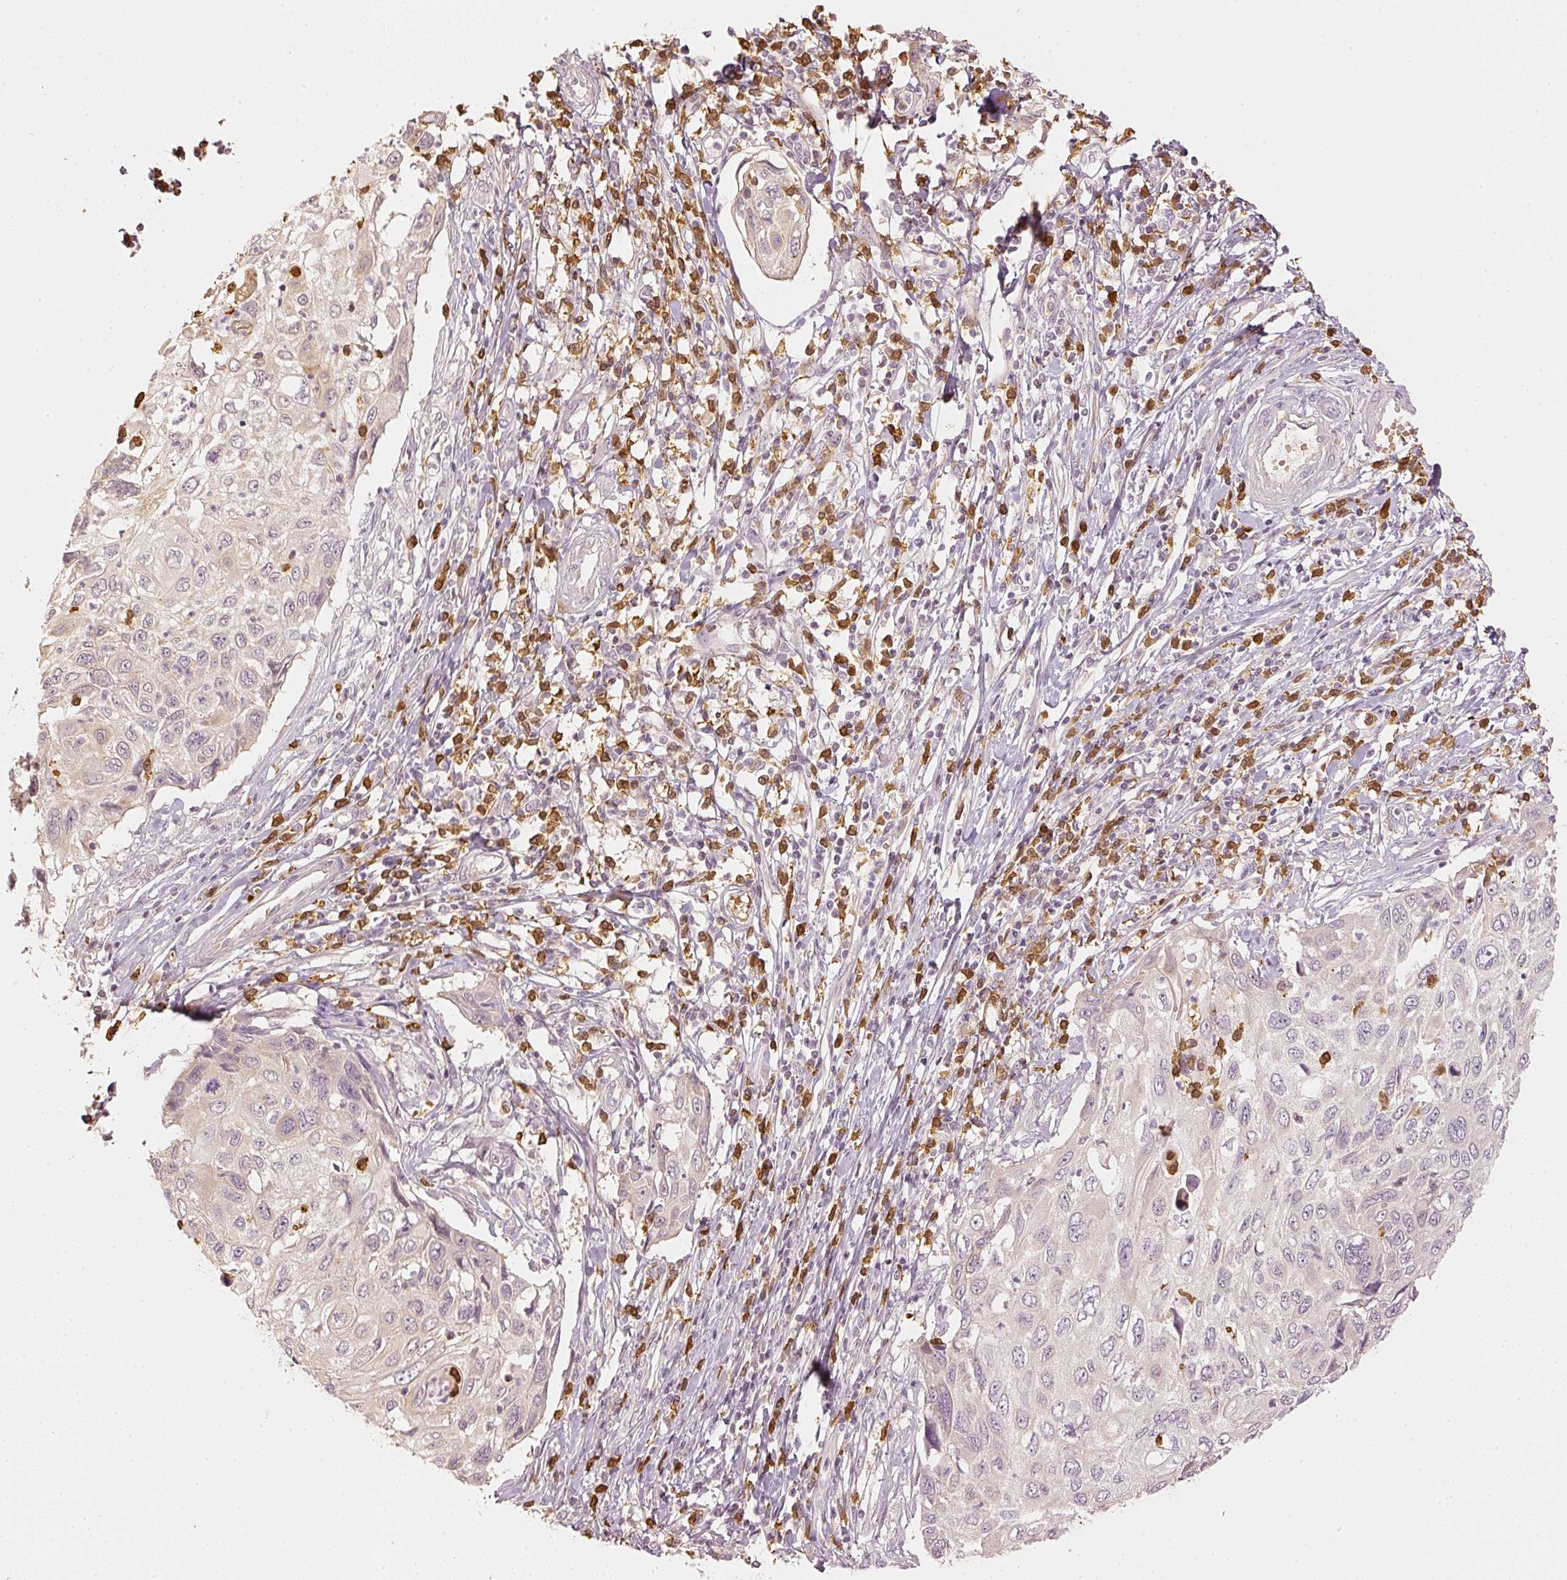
{"staining": {"intensity": "negative", "quantity": "none", "location": "none"}, "tissue": "cervical cancer", "cell_type": "Tumor cells", "image_type": "cancer", "snomed": [{"axis": "morphology", "description": "Squamous cell carcinoma, NOS"}, {"axis": "topography", "description": "Cervix"}], "caption": "Immunohistochemistry histopathology image of neoplastic tissue: cervical cancer (squamous cell carcinoma) stained with DAB demonstrates no significant protein expression in tumor cells. The staining is performed using DAB (3,3'-diaminobenzidine) brown chromogen with nuclei counter-stained in using hematoxylin.", "gene": "GZMA", "patient": {"sex": "female", "age": 70}}